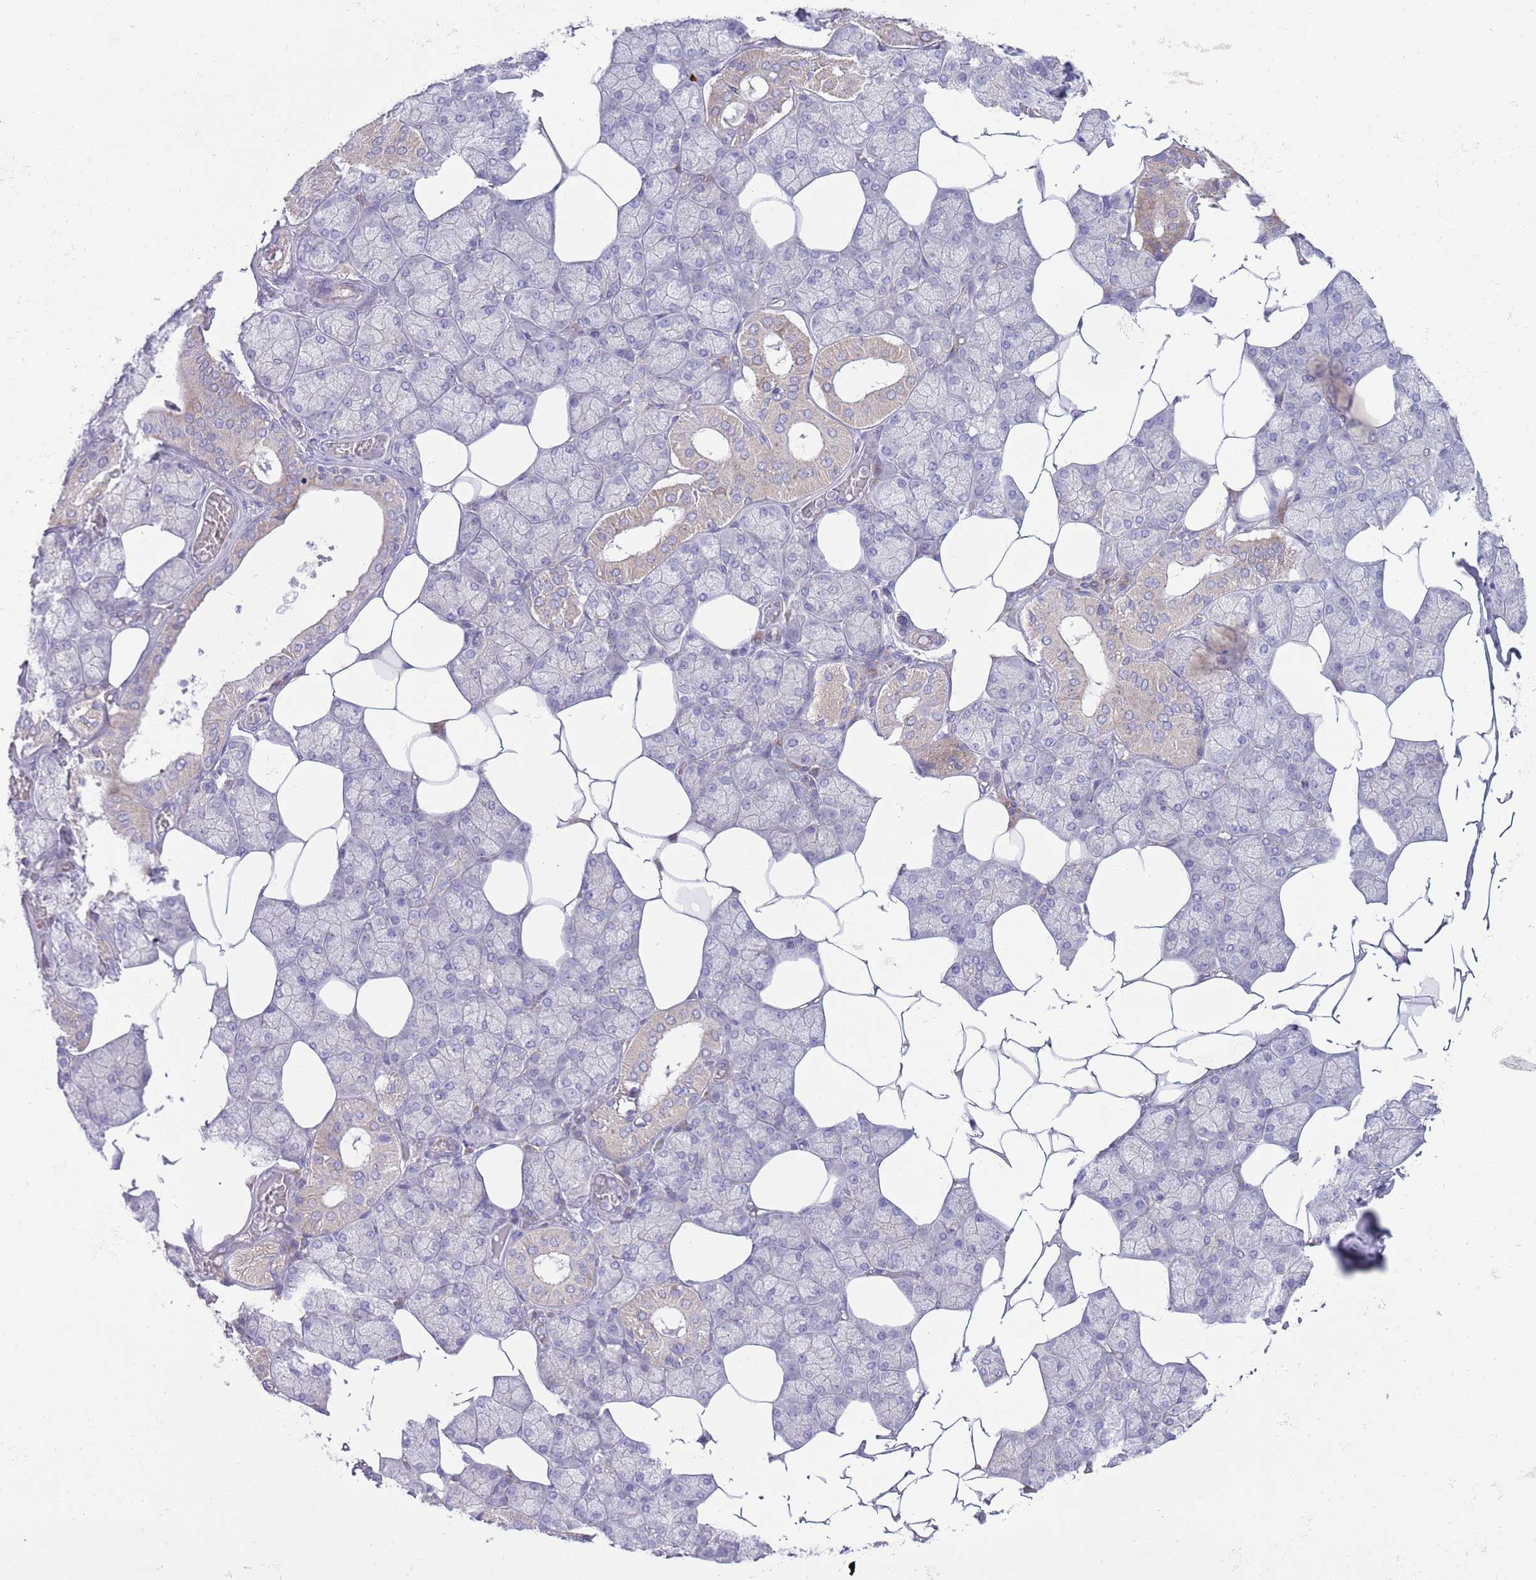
{"staining": {"intensity": "moderate", "quantity": "<25%", "location": "cytoplasmic/membranous"}, "tissue": "salivary gland", "cell_type": "Glandular cells", "image_type": "normal", "snomed": [{"axis": "morphology", "description": "Normal tissue, NOS"}, {"axis": "topography", "description": "Salivary gland"}], "caption": "The photomicrograph demonstrates staining of benign salivary gland, revealing moderate cytoplasmic/membranous protein positivity (brown color) within glandular cells. (DAB (3,3'-diaminobenzidine) IHC with brightfield microscopy, high magnification).", "gene": "TOMM5", "patient": {"sex": "male", "age": 62}}